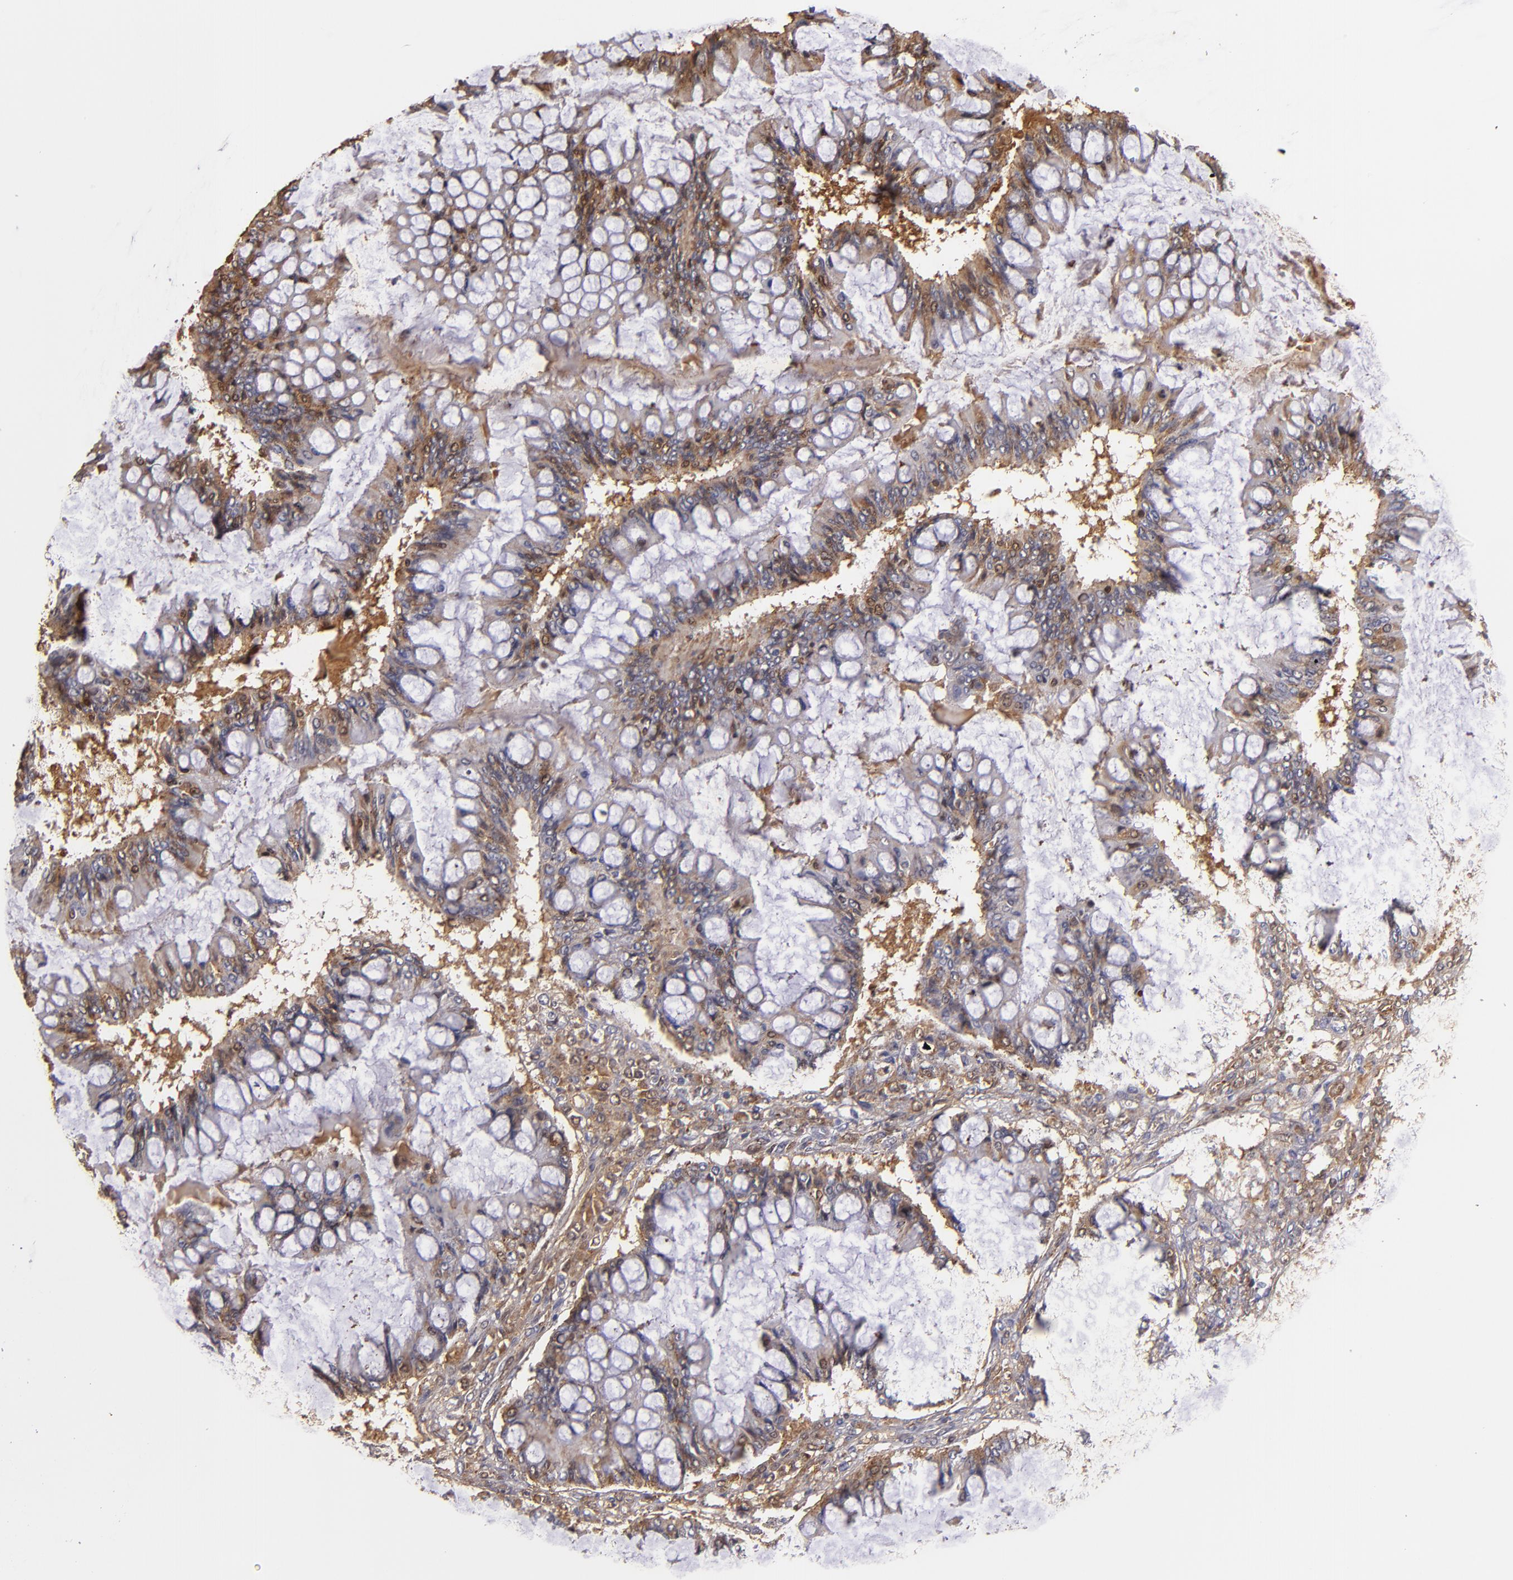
{"staining": {"intensity": "moderate", "quantity": ">75%", "location": "cytoplasmic/membranous"}, "tissue": "ovarian cancer", "cell_type": "Tumor cells", "image_type": "cancer", "snomed": [{"axis": "morphology", "description": "Cystadenocarcinoma, mucinous, NOS"}, {"axis": "topography", "description": "Ovary"}], "caption": "Protein expression analysis of ovarian cancer reveals moderate cytoplasmic/membranous expression in approximately >75% of tumor cells. Immunohistochemistry (ihc) stains the protein of interest in brown and the nuclei are stained blue.", "gene": "SERPINC1", "patient": {"sex": "female", "age": 73}}